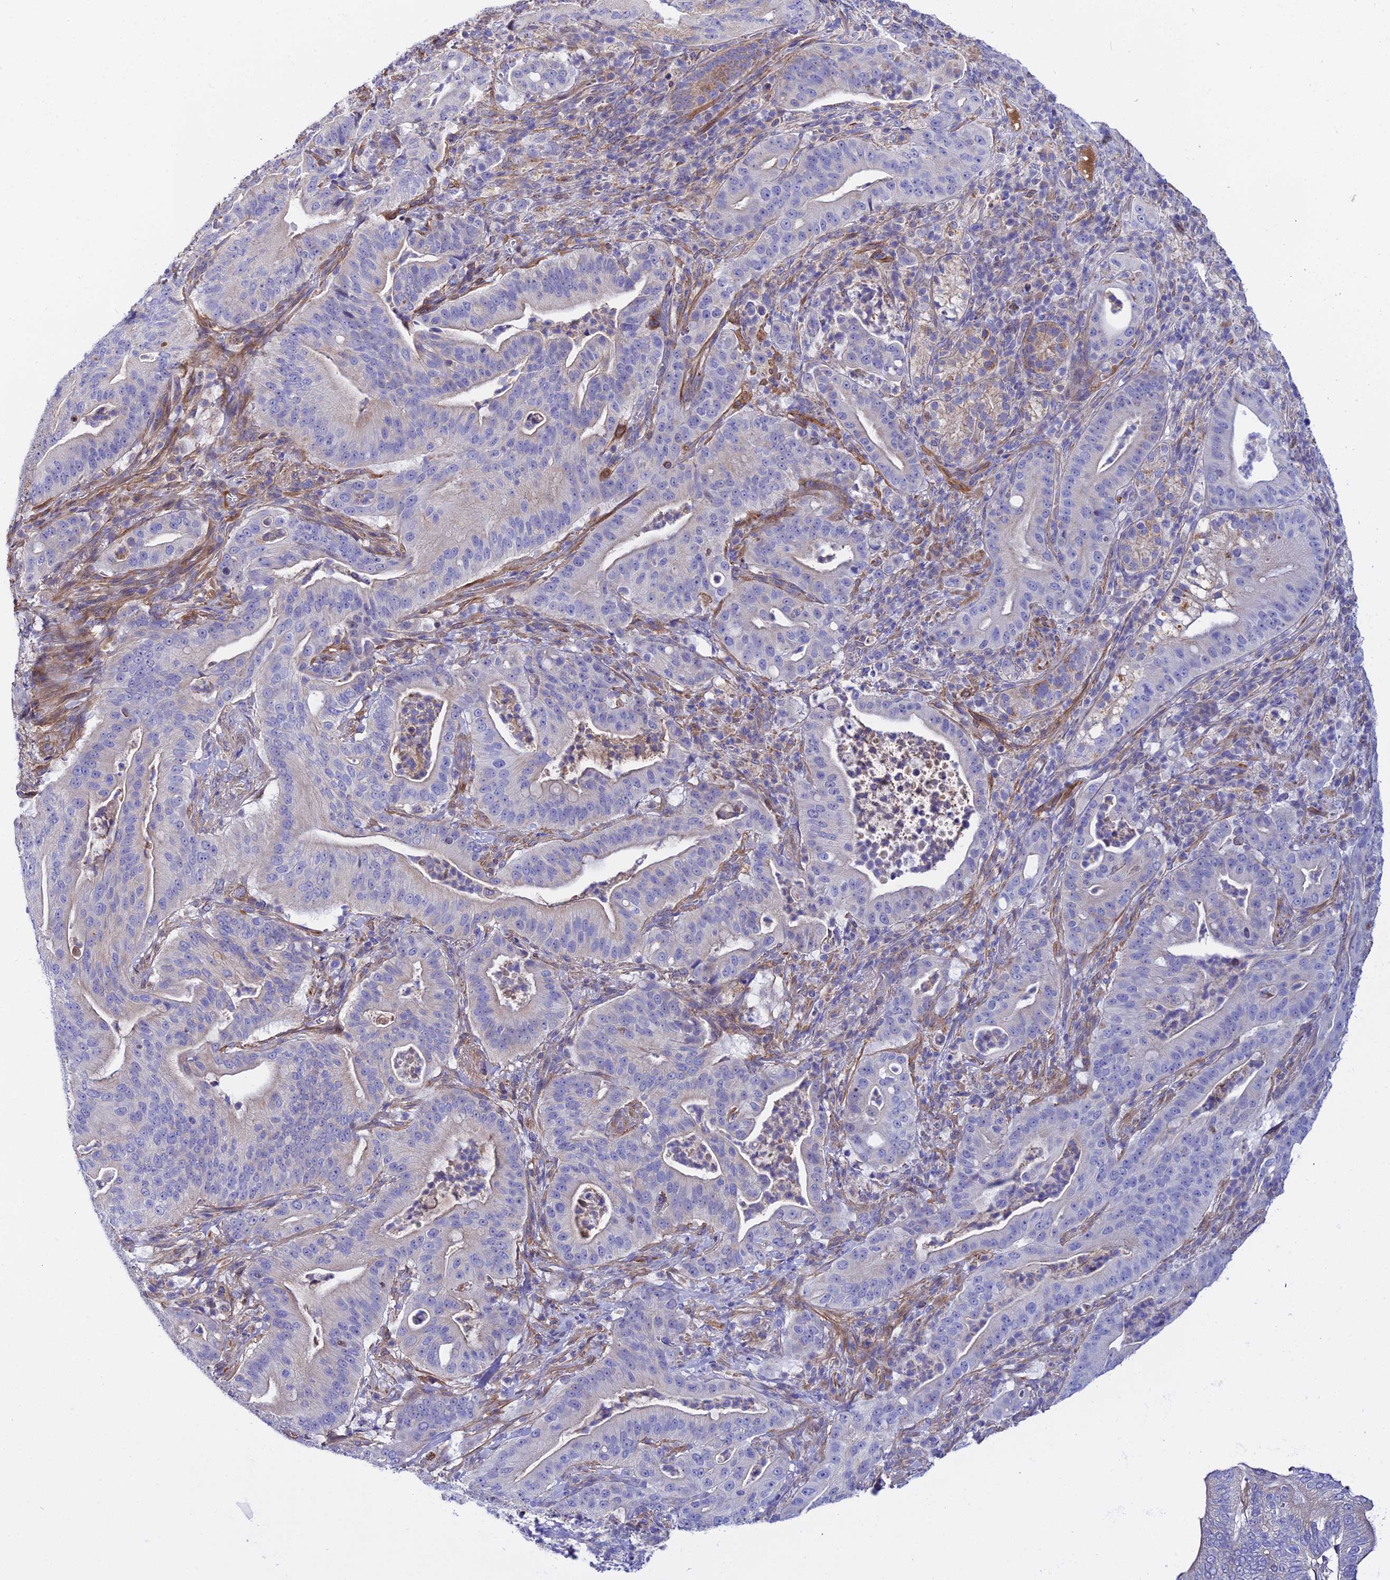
{"staining": {"intensity": "negative", "quantity": "none", "location": "none"}, "tissue": "pancreatic cancer", "cell_type": "Tumor cells", "image_type": "cancer", "snomed": [{"axis": "morphology", "description": "Adenocarcinoma, NOS"}, {"axis": "topography", "description": "Pancreas"}], "caption": "There is no significant positivity in tumor cells of pancreatic cancer. (DAB (3,3'-diaminobenzidine) immunohistochemistry visualized using brightfield microscopy, high magnification).", "gene": "ACOT2", "patient": {"sex": "male", "age": 71}}